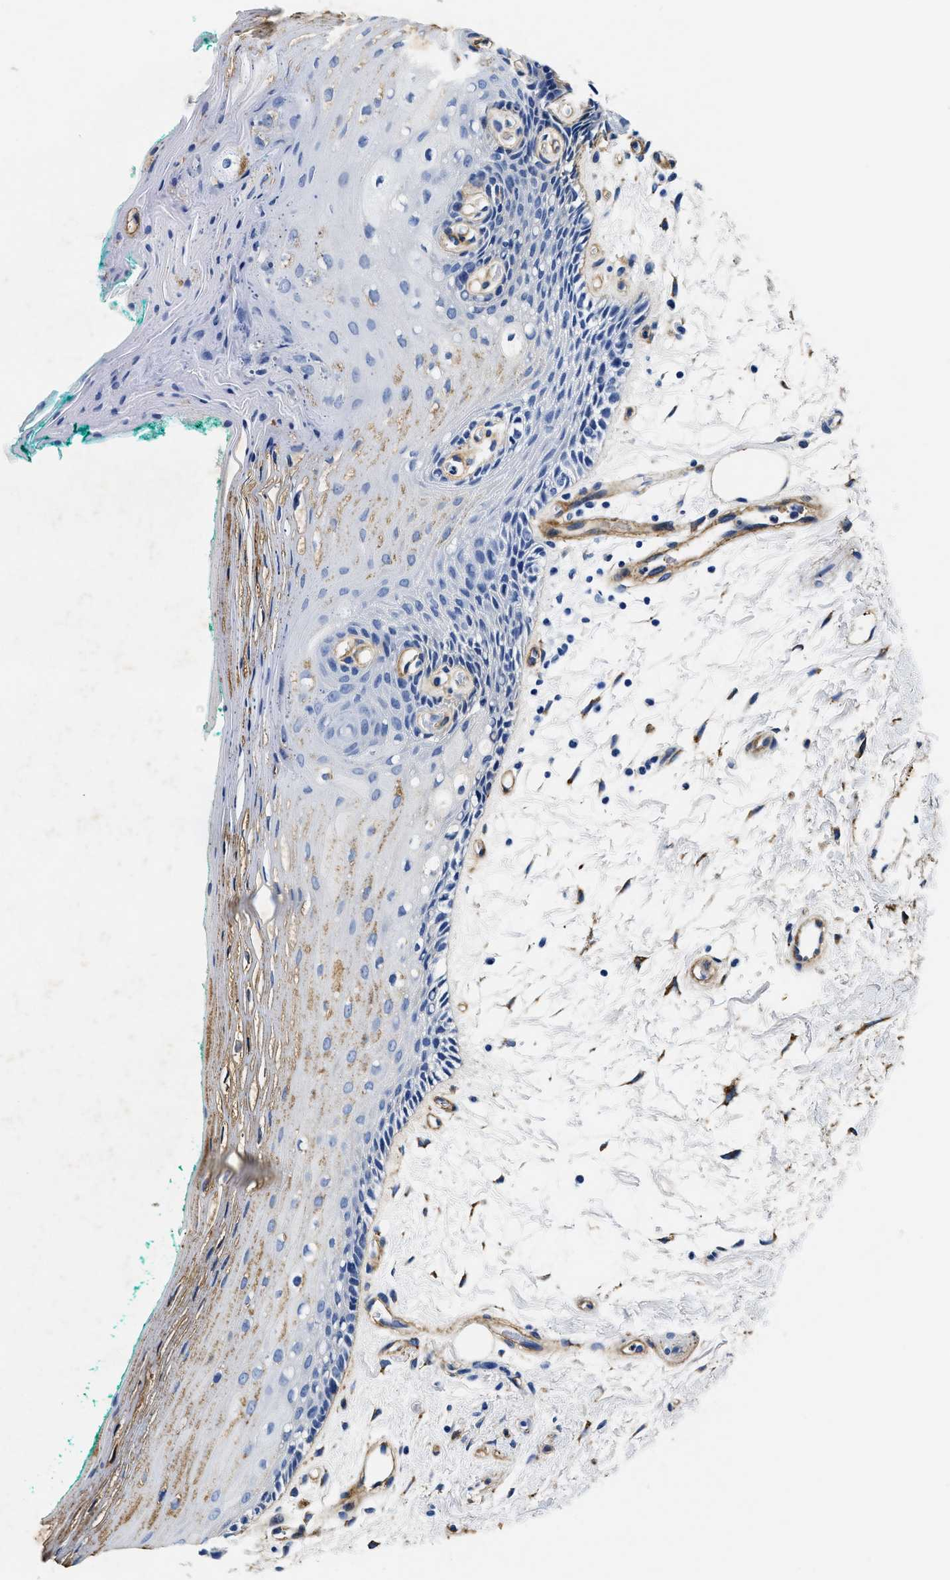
{"staining": {"intensity": "moderate", "quantity": "<25%", "location": "cytoplasmic/membranous"}, "tissue": "oral mucosa", "cell_type": "Squamous epithelial cells", "image_type": "normal", "snomed": [{"axis": "morphology", "description": "Normal tissue, NOS"}, {"axis": "topography", "description": "Skeletal muscle"}, {"axis": "topography", "description": "Oral tissue"}, {"axis": "topography", "description": "Peripheral nerve tissue"}], "caption": "Immunohistochemical staining of benign oral mucosa reveals low levels of moderate cytoplasmic/membranous expression in approximately <25% of squamous epithelial cells. (Stains: DAB (3,3'-diaminobenzidine) in brown, nuclei in blue, Microscopy: brightfield microscopy at high magnification).", "gene": "LAMA3", "patient": {"sex": "female", "age": 84}}